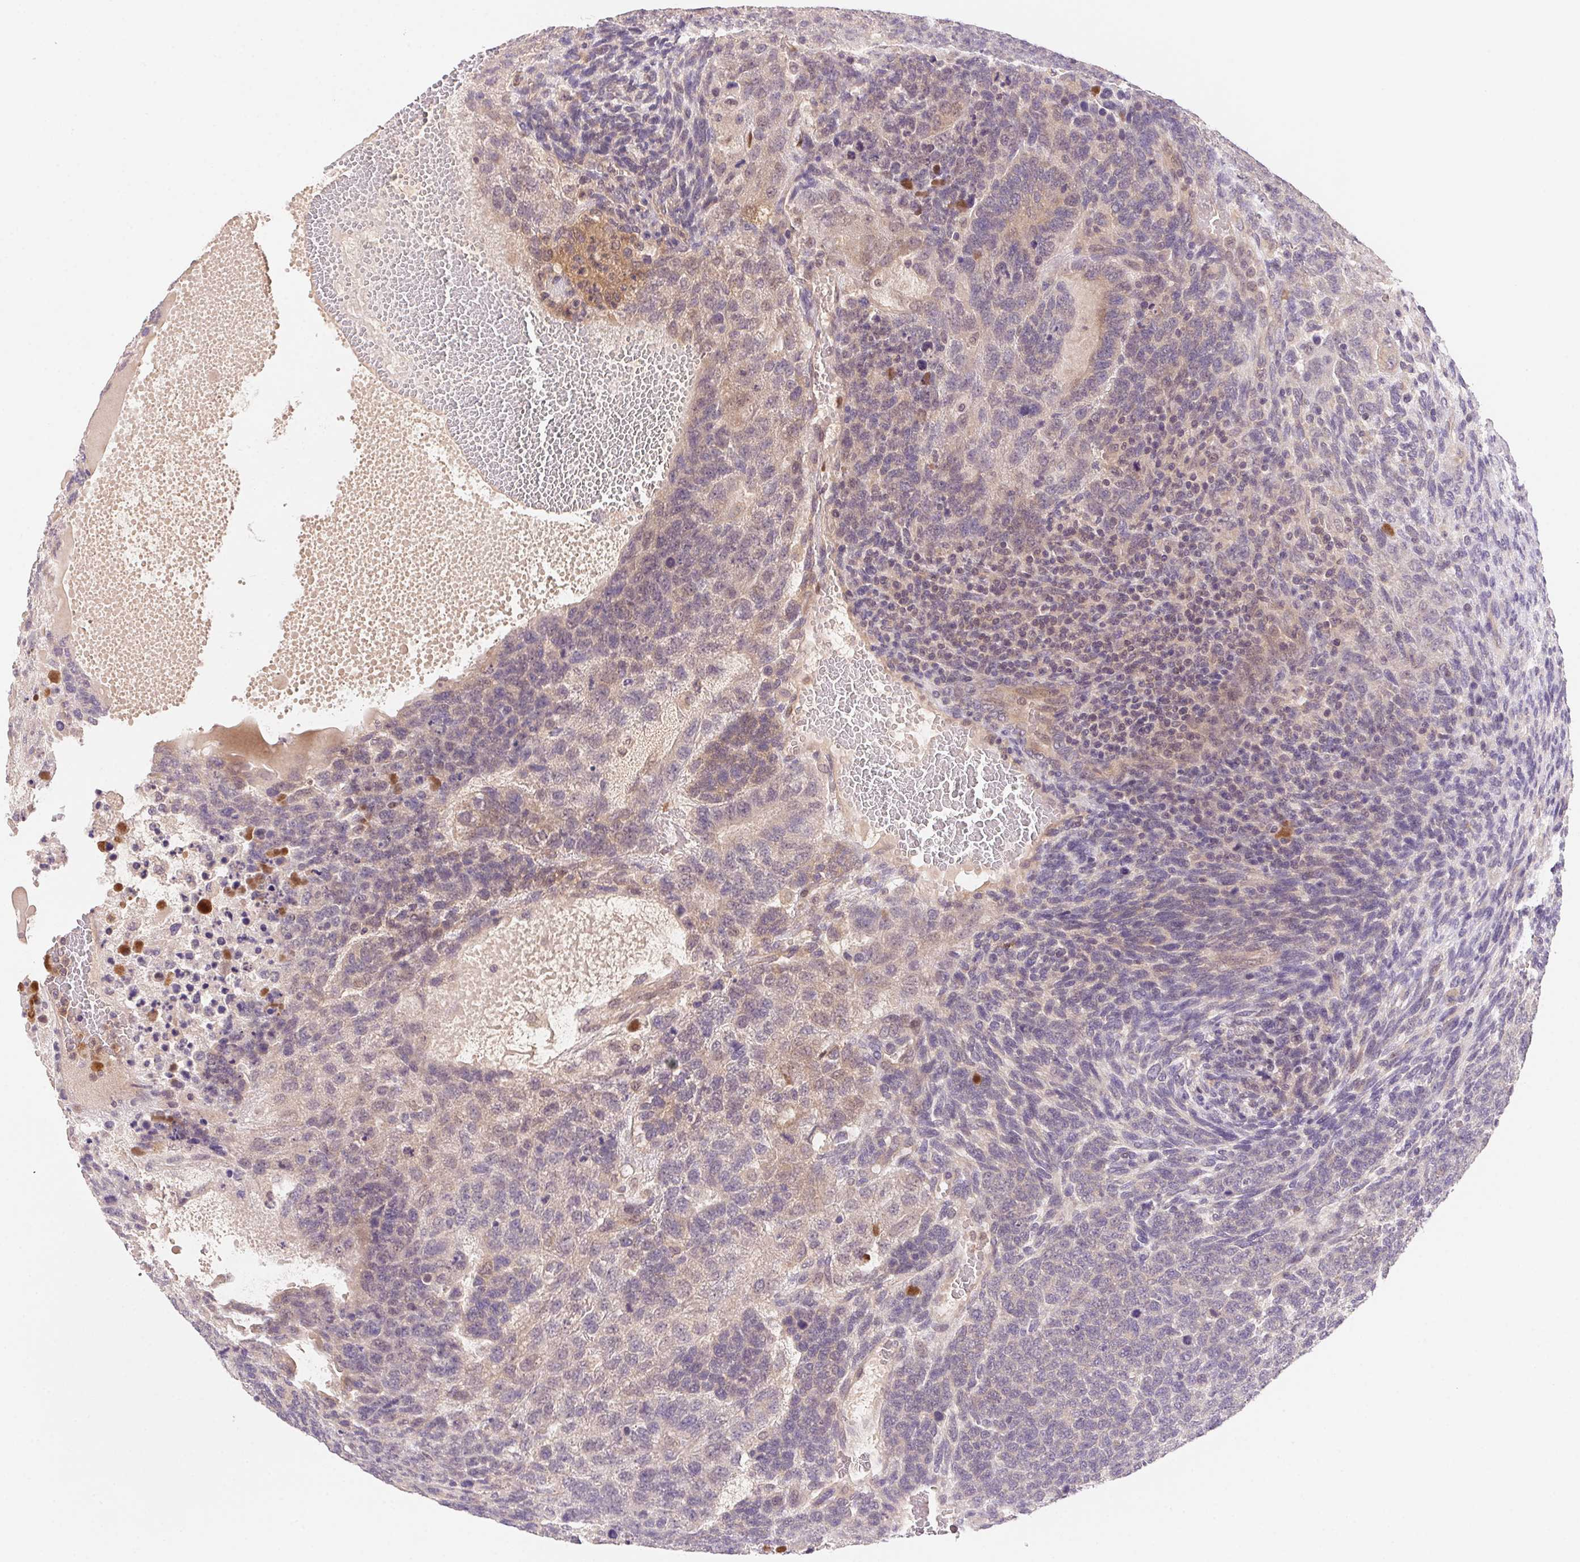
{"staining": {"intensity": "weak", "quantity": "<25%", "location": "cytoplasmic/membranous"}, "tissue": "testis cancer", "cell_type": "Tumor cells", "image_type": "cancer", "snomed": [{"axis": "morphology", "description": "Normal tissue, NOS"}, {"axis": "morphology", "description": "Carcinoma, Embryonal, NOS"}, {"axis": "topography", "description": "Testis"}, {"axis": "topography", "description": "Epididymis"}], "caption": "Protein analysis of testis embryonal carcinoma exhibits no significant positivity in tumor cells.", "gene": "PRKAA1", "patient": {"sex": "male", "age": 23}}